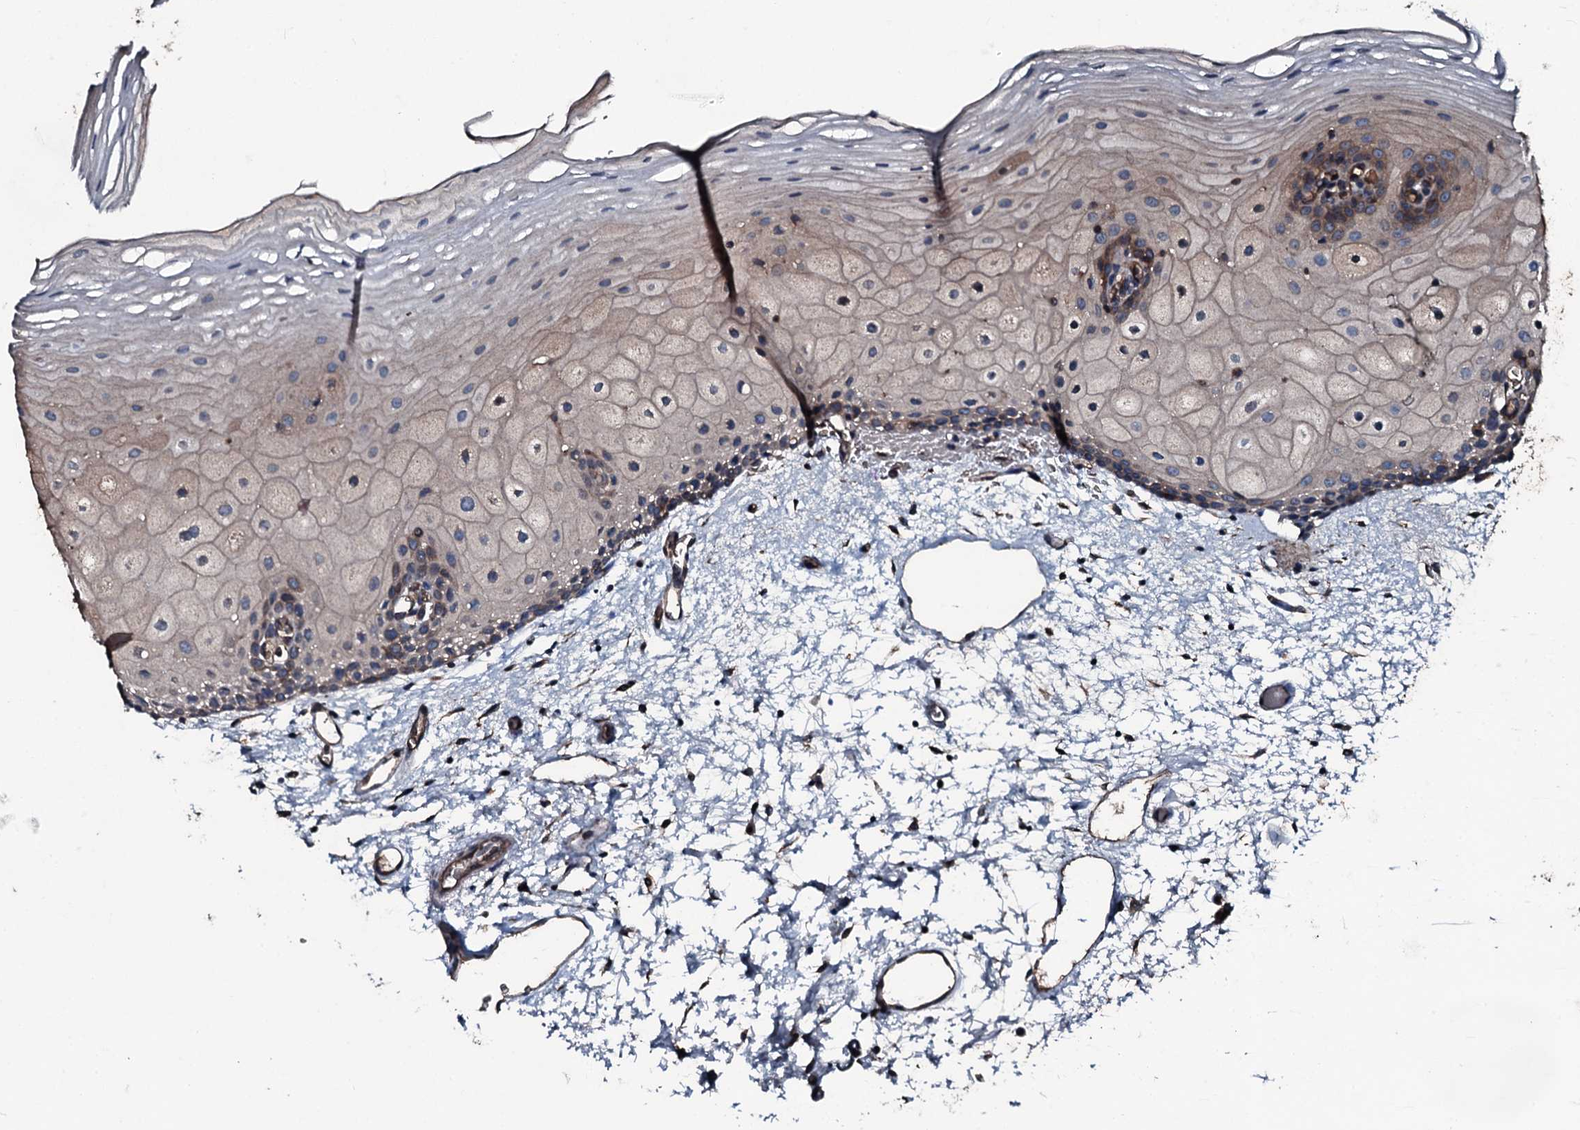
{"staining": {"intensity": "moderate", "quantity": "<25%", "location": "cytoplasmic/membranous"}, "tissue": "oral mucosa", "cell_type": "Squamous epithelial cells", "image_type": "normal", "snomed": [{"axis": "morphology", "description": "Normal tissue, NOS"}, {"axis": "topography", "description": "Oral tissue"}], "caption": "A photomicrograph of human oral mucosa stained for a protein exhibits moderate cytoplasmic/membranous brown staining in squamous epithelial cells.", "gene": "AARS1", "patient": {"sex": "female", "age": 70}}